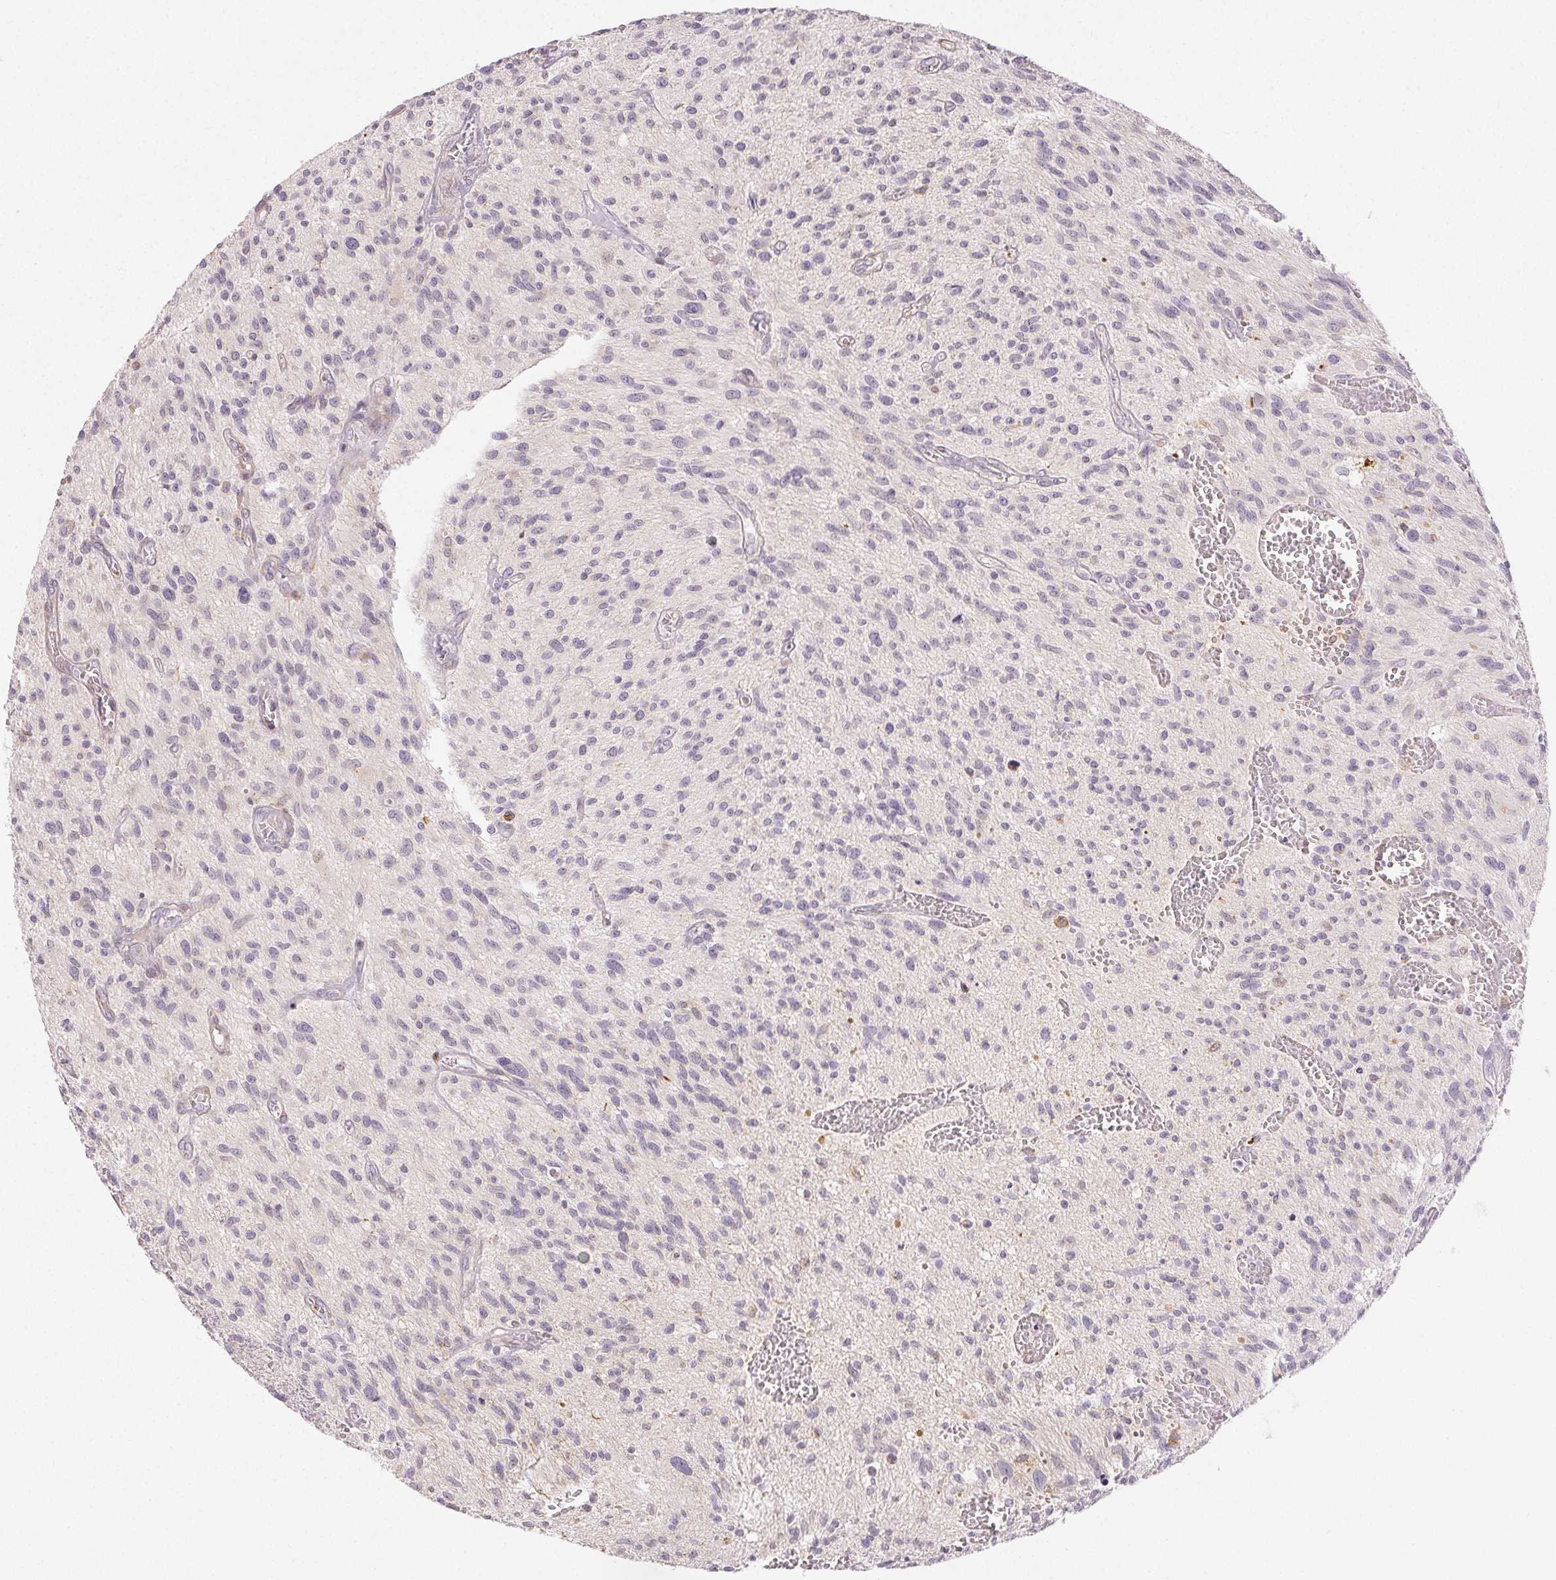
{"staining": {"intensity": "negative", "quantity": "none", "location": "none"}, "tissue": "glioma", "cell_type": "Tumor cells", "image_type": "cancer", "snomed": [{"axis": "morphology", "description": "Glioma, malignant, High grade"}, {"axis": "topography", "description": "Brain"}], "caption": "Tumor cells show no significant positivity in malignant glioma (high-grade).", "gene": "RPGRIP1", "patient": {"sex": "male", "age": 75}}